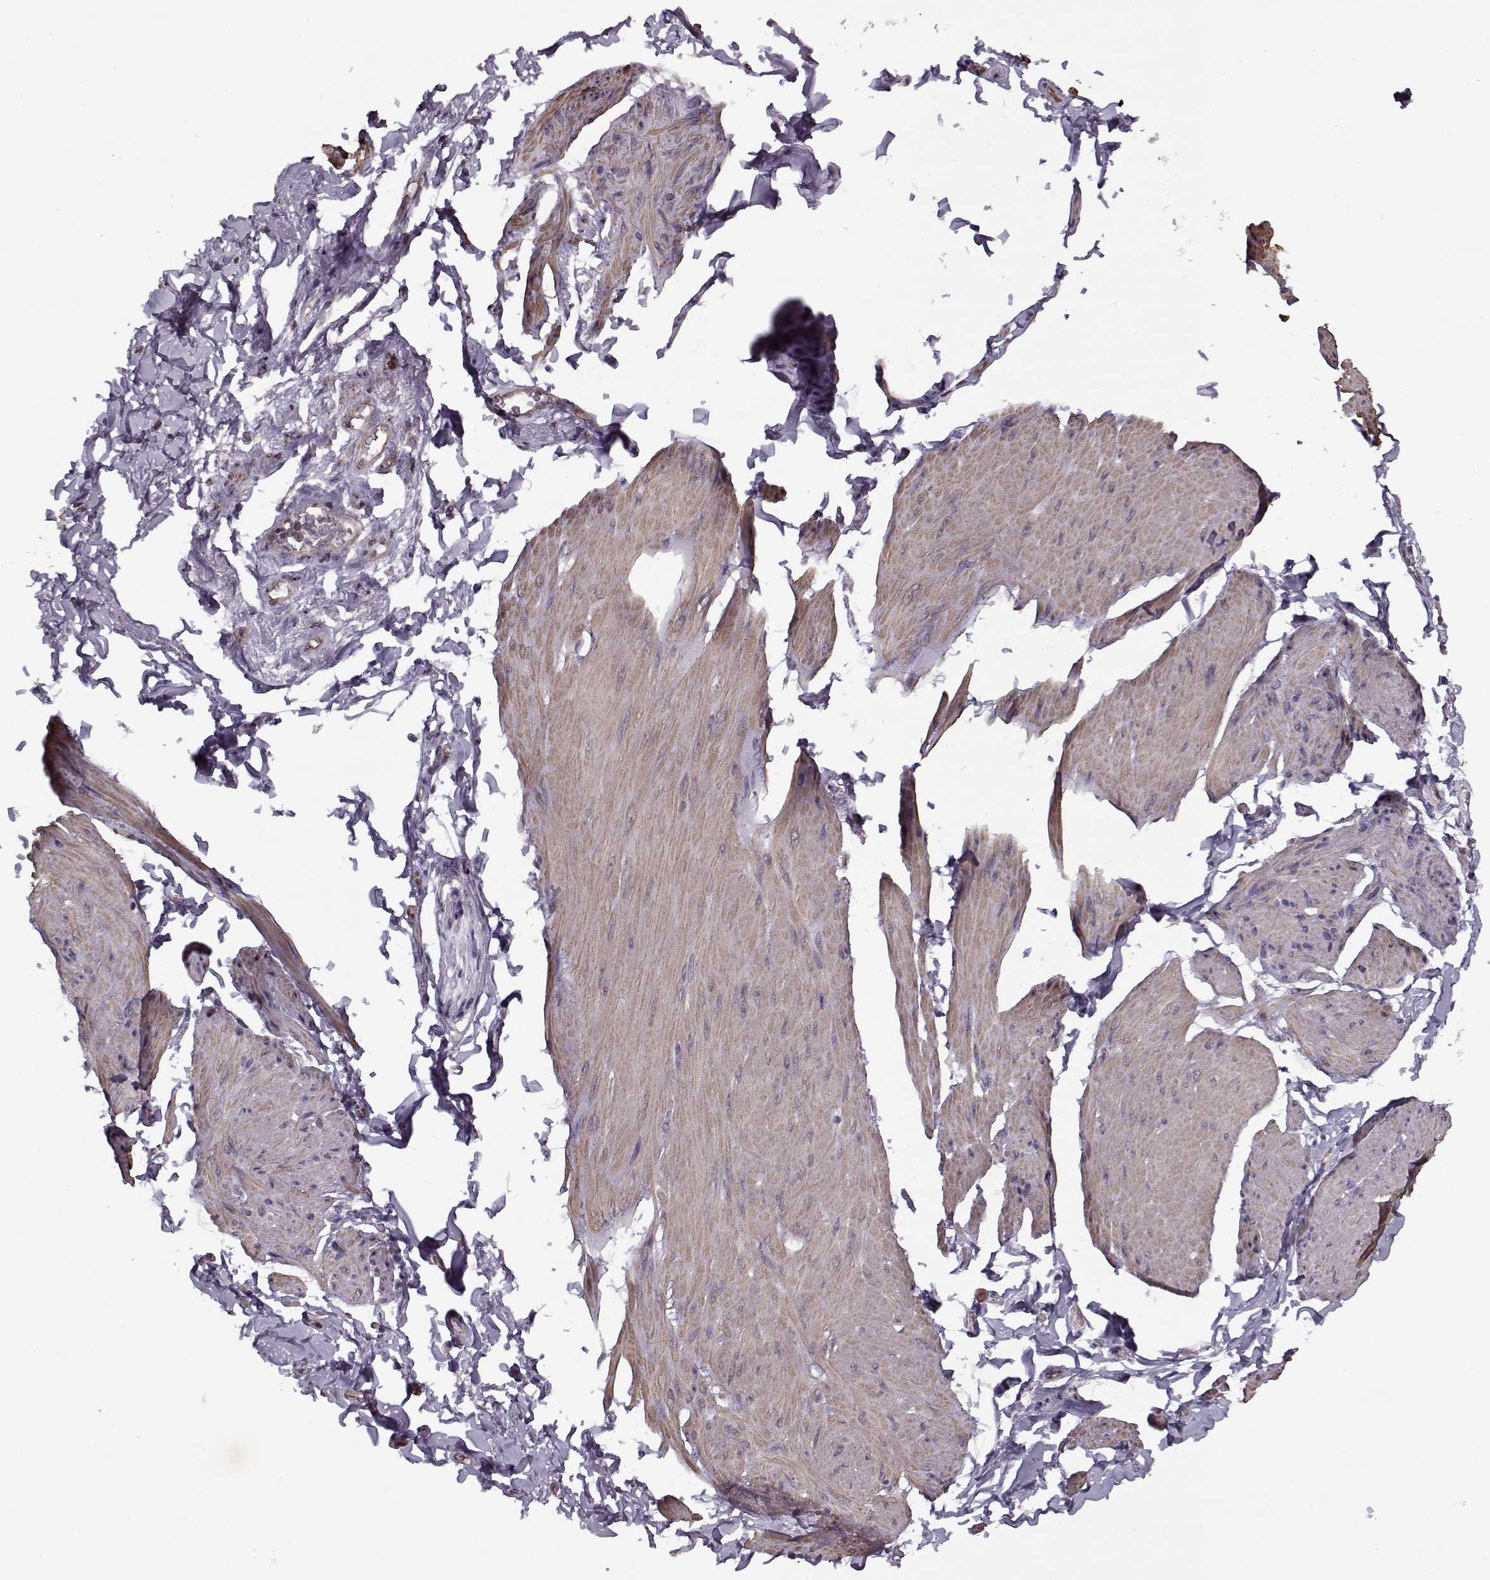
{"staining": {"intensity": "weak", "quantity": ">75%", "location": "cytoplasmic/membranous"}, "tissue": "smooth muscle", "cell_type": "Smooth muscle cells", "image_type": "normal", "snomed": [{"axis": "morphology", "description": "Normal tissue, NOS"}, {"axis": "topography", "description": "Adipose tissue"}, {"axis": "topography", "description": "Smooth muscle"}, {"axis": "topography", "description": "Peripheral nerve tissue"}], "caption": "Weak cytoplasmic/membranous positivity for a protein is identified in about >75% of smooth muscle cells of normal smooth muscle using IHC.", "gene": "KRT9", "patient": {"sex": "male", "age": 83}}